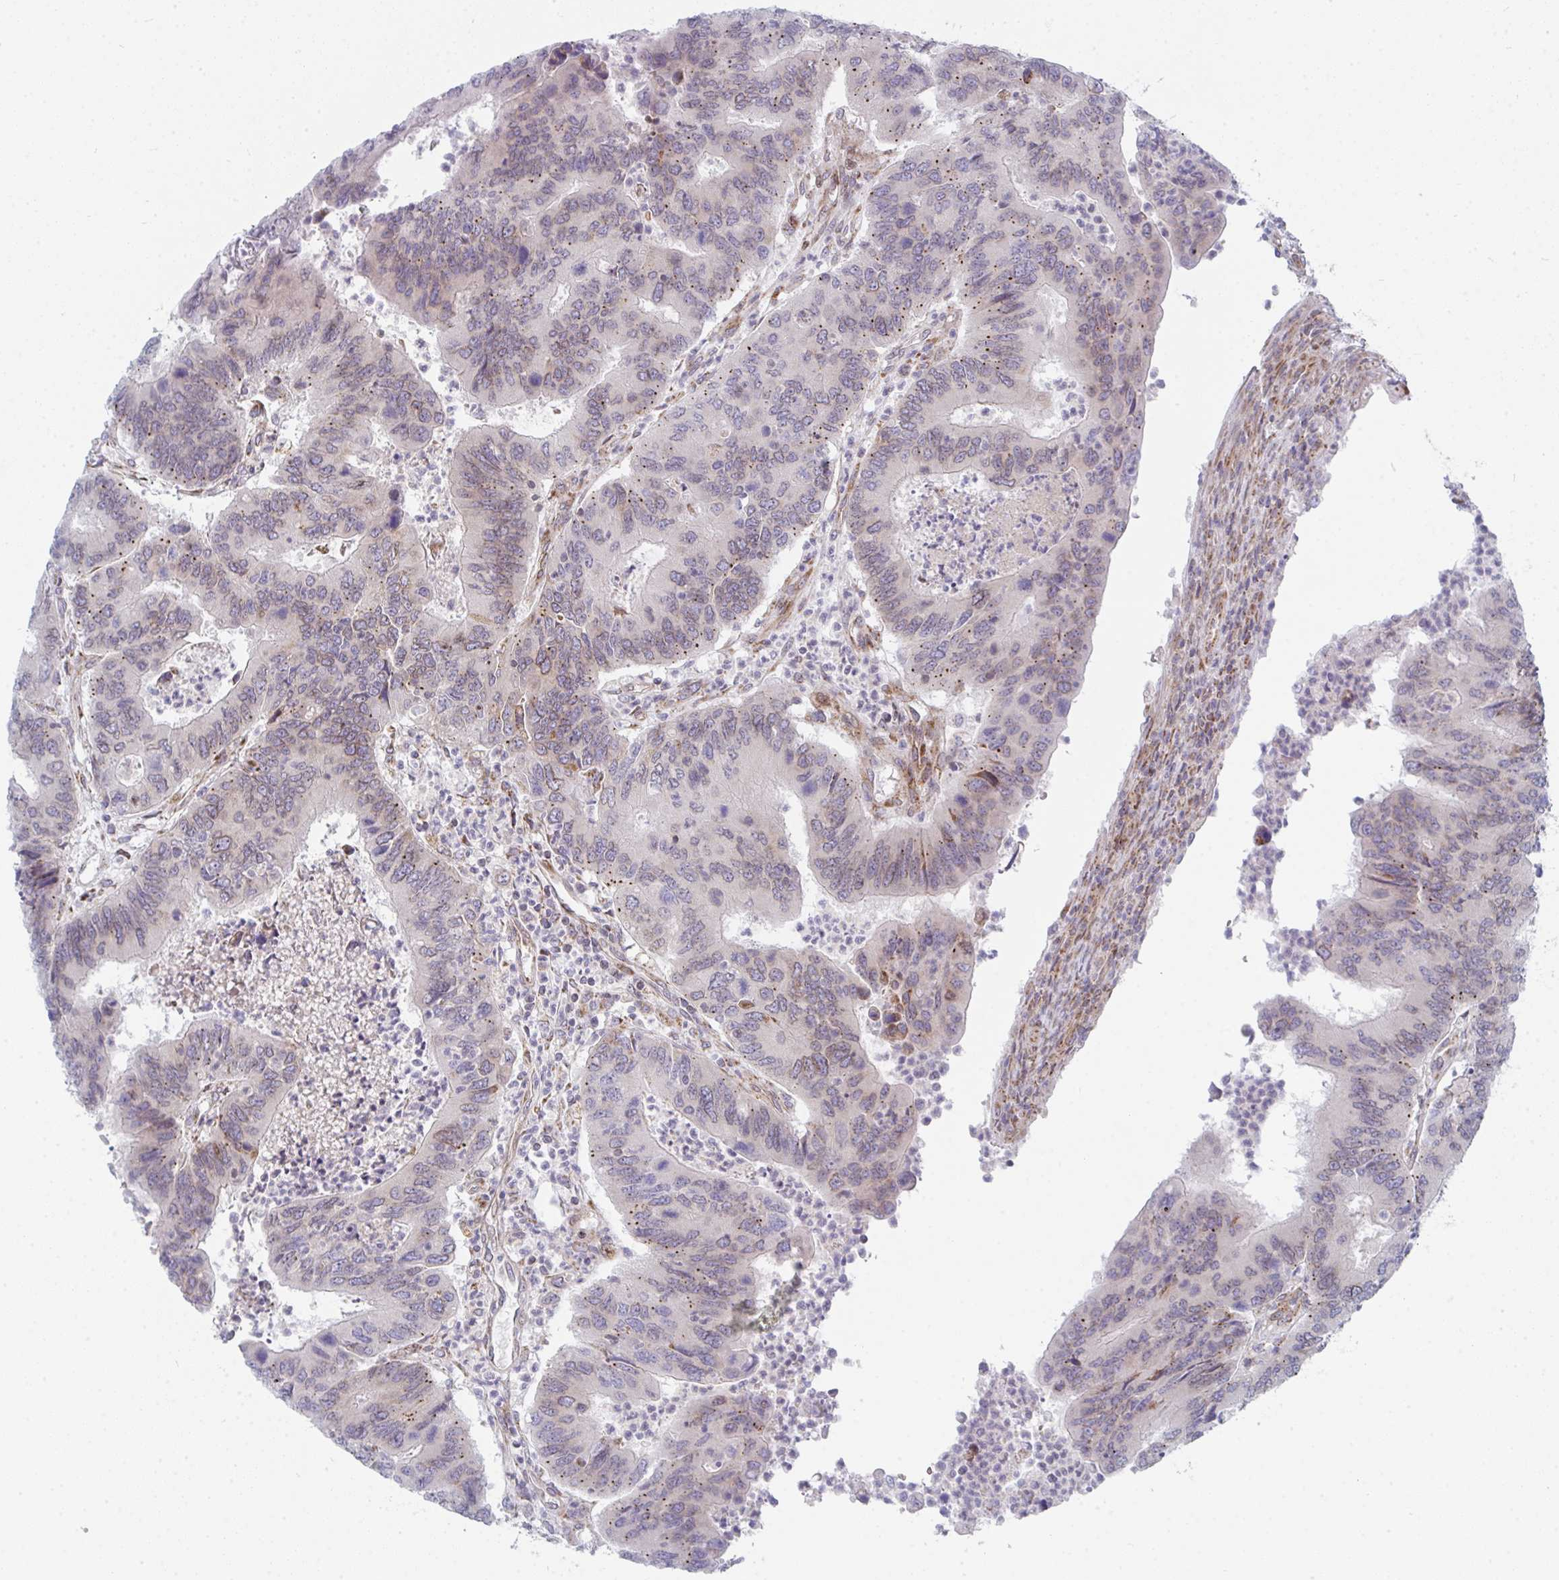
{"staining": {"intensity": "weak", "quantity": "<25%", "location": "cytoplasmic/membranous"}, "tissue": "colorectal cancer", "cell_type": "Tumor cells", "image_type": "cancer", "snomed": [{"axis": "morphology", "description": "Adenocarcinoma, NOS"}, {"axis": "topography", "description": "Colon"}], "caption": "Image shows no protein expression in tumor cells of colorectal cancer (adenocarcinoma) tissue.", "gene": "PRKCH", "patient": {"sex": "female", "age": 67}}